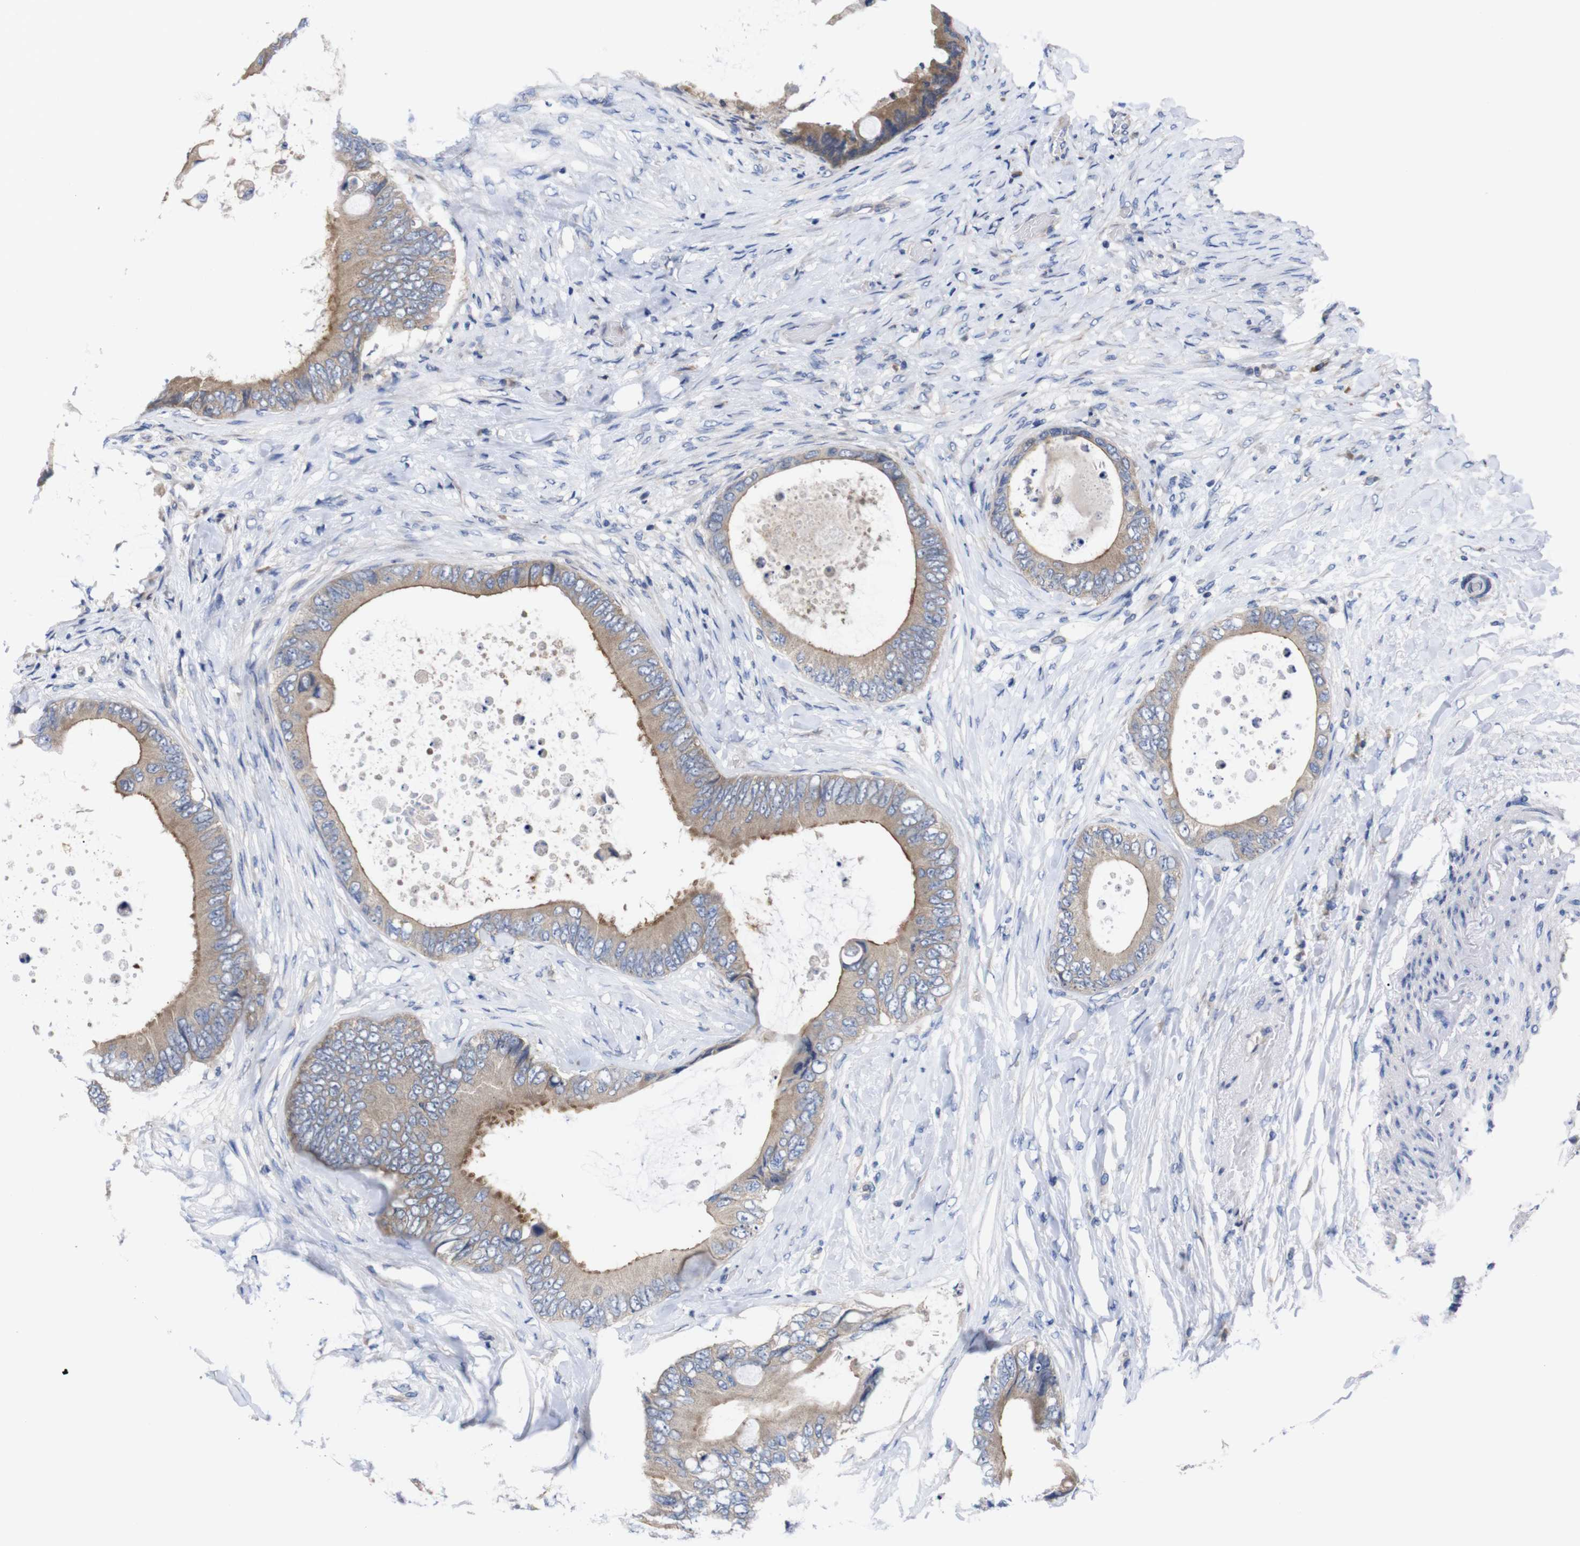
{"staining": {"intensity": "moderate", "quantity": ">75%", "location": "cytoplasmic/membranous"}, "tissue": "colorectal cancer", "cell_type": "Tumor cells", "image_type": "cancer", "snomed": [{"axis": "morphology", "description": "Normal tissue, NOS"}, {"axis": "morphology", "description": "Adenocarcinoma, NOS"}, {"axis": "topography", "description": "Rectum"}, {"axis": "topography", "description": "Peripheral nerve tissue"}], "caption": "This is a micrograph of immunohistochemistry staining of adenocarcinoma (colorectal), which shows moderate staining in the cytoplasmic/membranous of tumor cells.", "gene": "USH1C", "patient": {"sex": "female", "age": 77}}